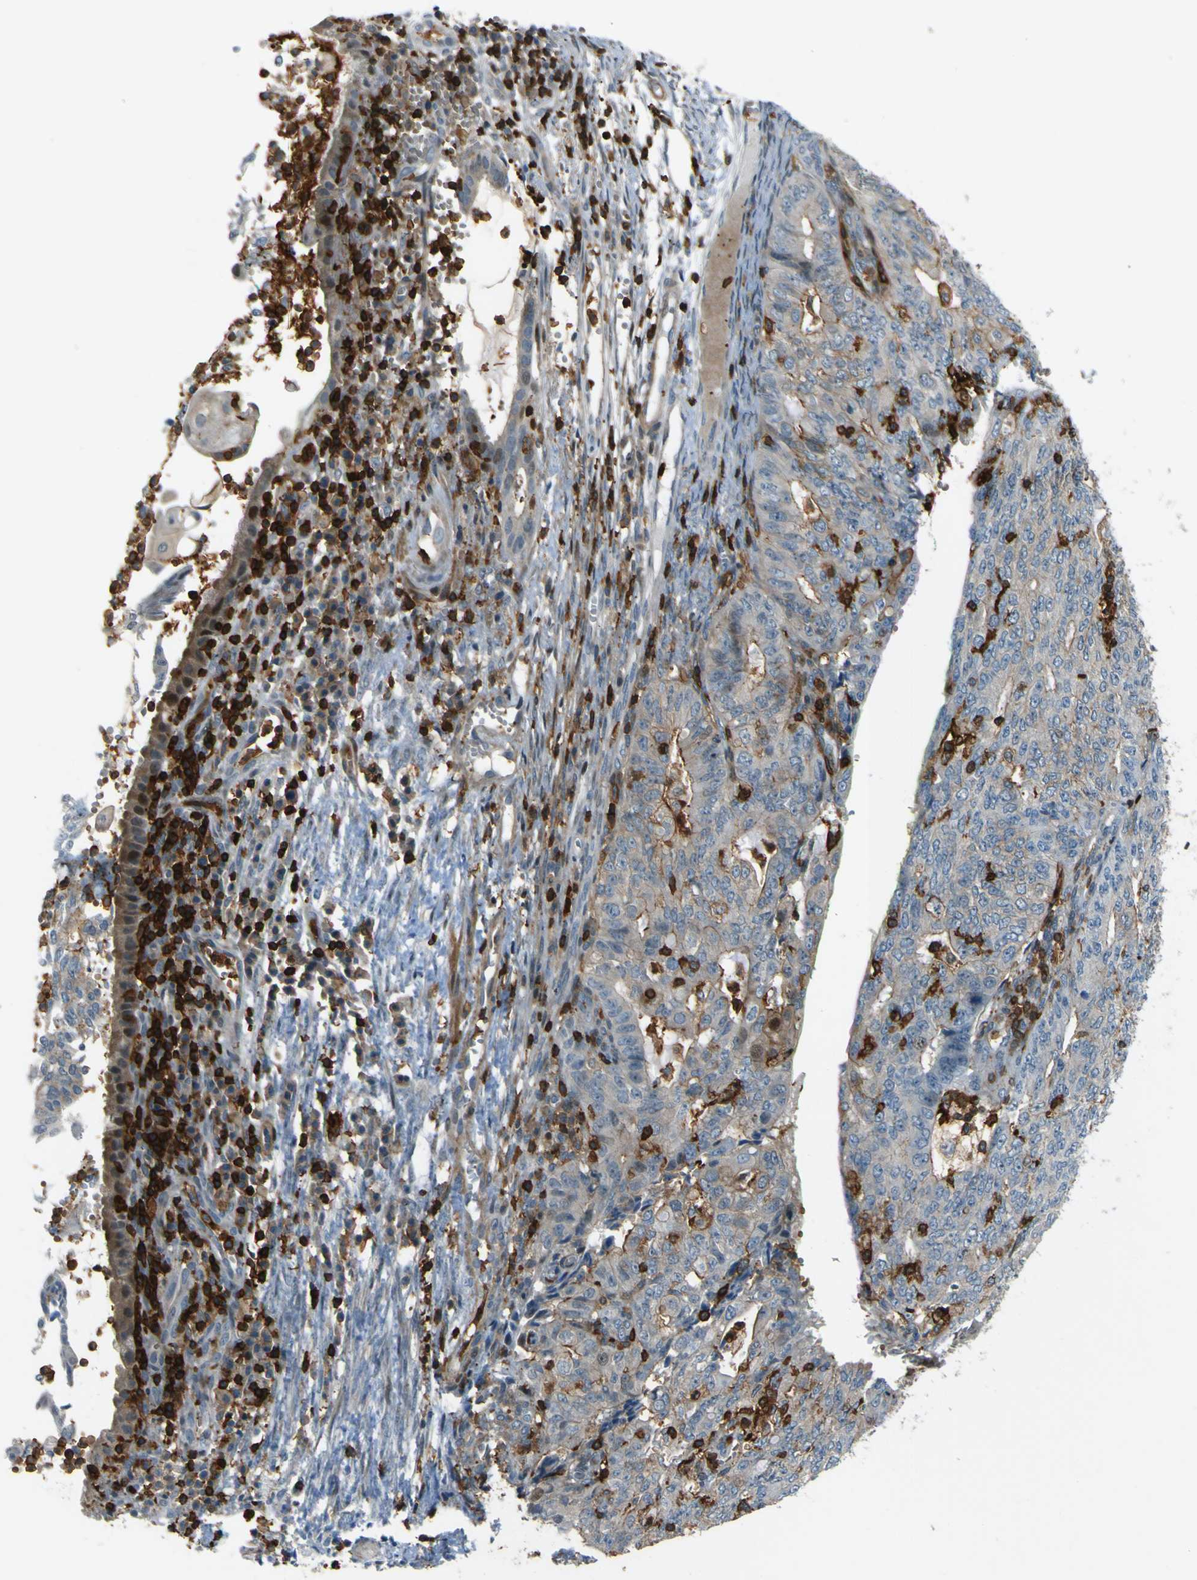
{"staining": {"intensity": "moderate", "quantity": "<25%", "location": "cytoplasmic/membranous"}, "tissue": "endometrial cancer", "cell_type": "Tumor cells", "image_type": "cancer", "snomed": [{"axis": "morphology", "description": "Adenocarcinoma, NOS"}, {"axis": "topography", "description": "Endometrium"}], "caption": "A high-resolution photomicrograph shows IHC staining of adenocarcinoma (endometrial), which exhibits moderate cytoplasmic/membranous staining in approximately <25% of tumor cells. The protein of interest is stained brown, and the nuclei are stained in blue (DAB IHC with brightfield microscopy, high magnification).", "gene": "PCDHB5", "patient": {"sex": "female", "age": 32}}